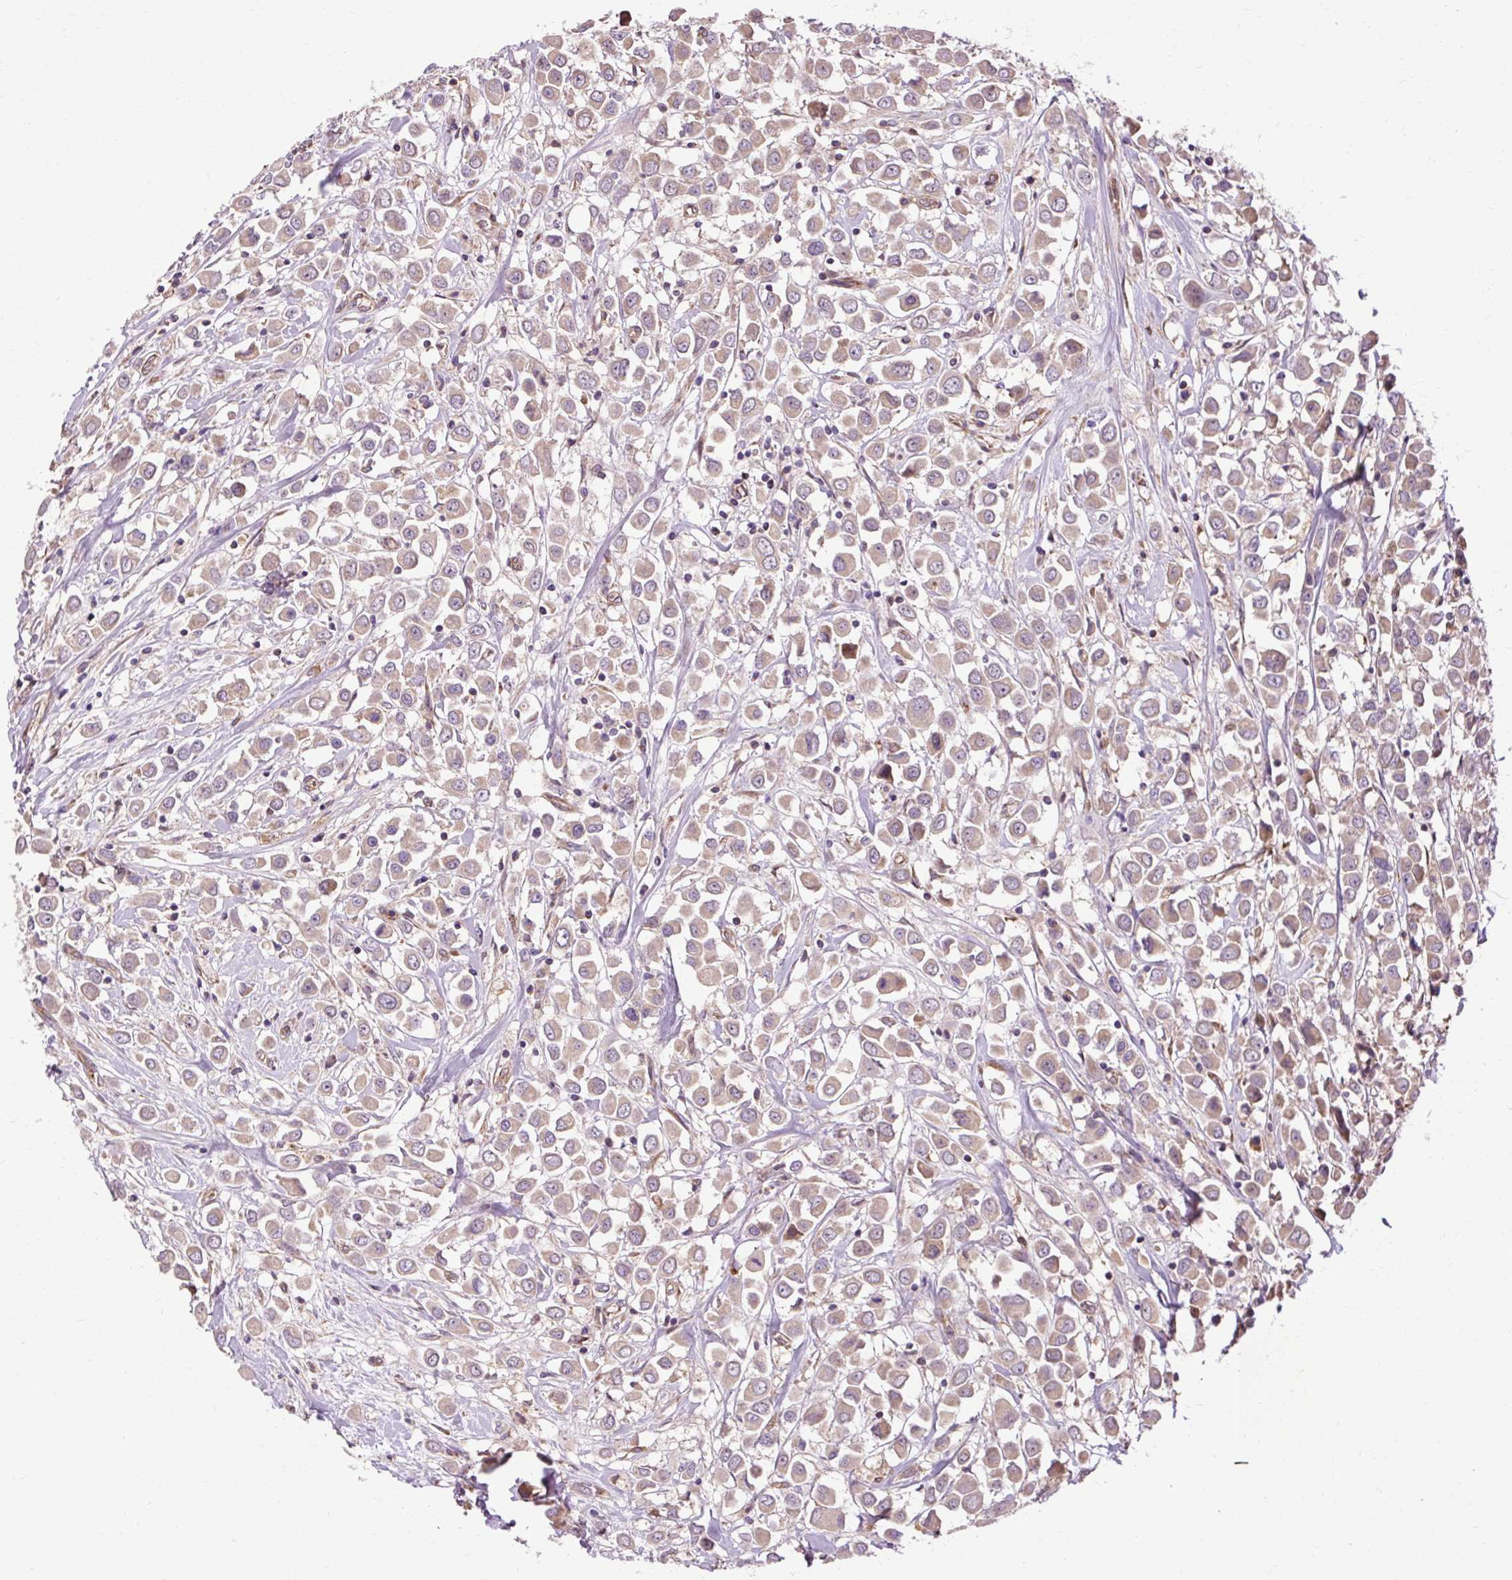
{"staining": {"intensity": "weak", "quantity": ">75%", "location": "cytoplasmic/membranous"}, "tissue": "breast cancer", "cell_type": "Tumor cells", "image_type": "cancer", "snomed": [{"axis": "morphology", "description": "Duct carcinoma"}, {"axis": "topography", "description": "Breast"}], "caption": "Immunohistochemical staining of infiltrating ductal carcinoma (breast) demonstrates weak cytoplasmic/membranous protein expression in about >75% of tumor cells. Nuclei are stained in blue.", "gene": "FLRT1", "patient": {"sex": "female", "age": 61}}